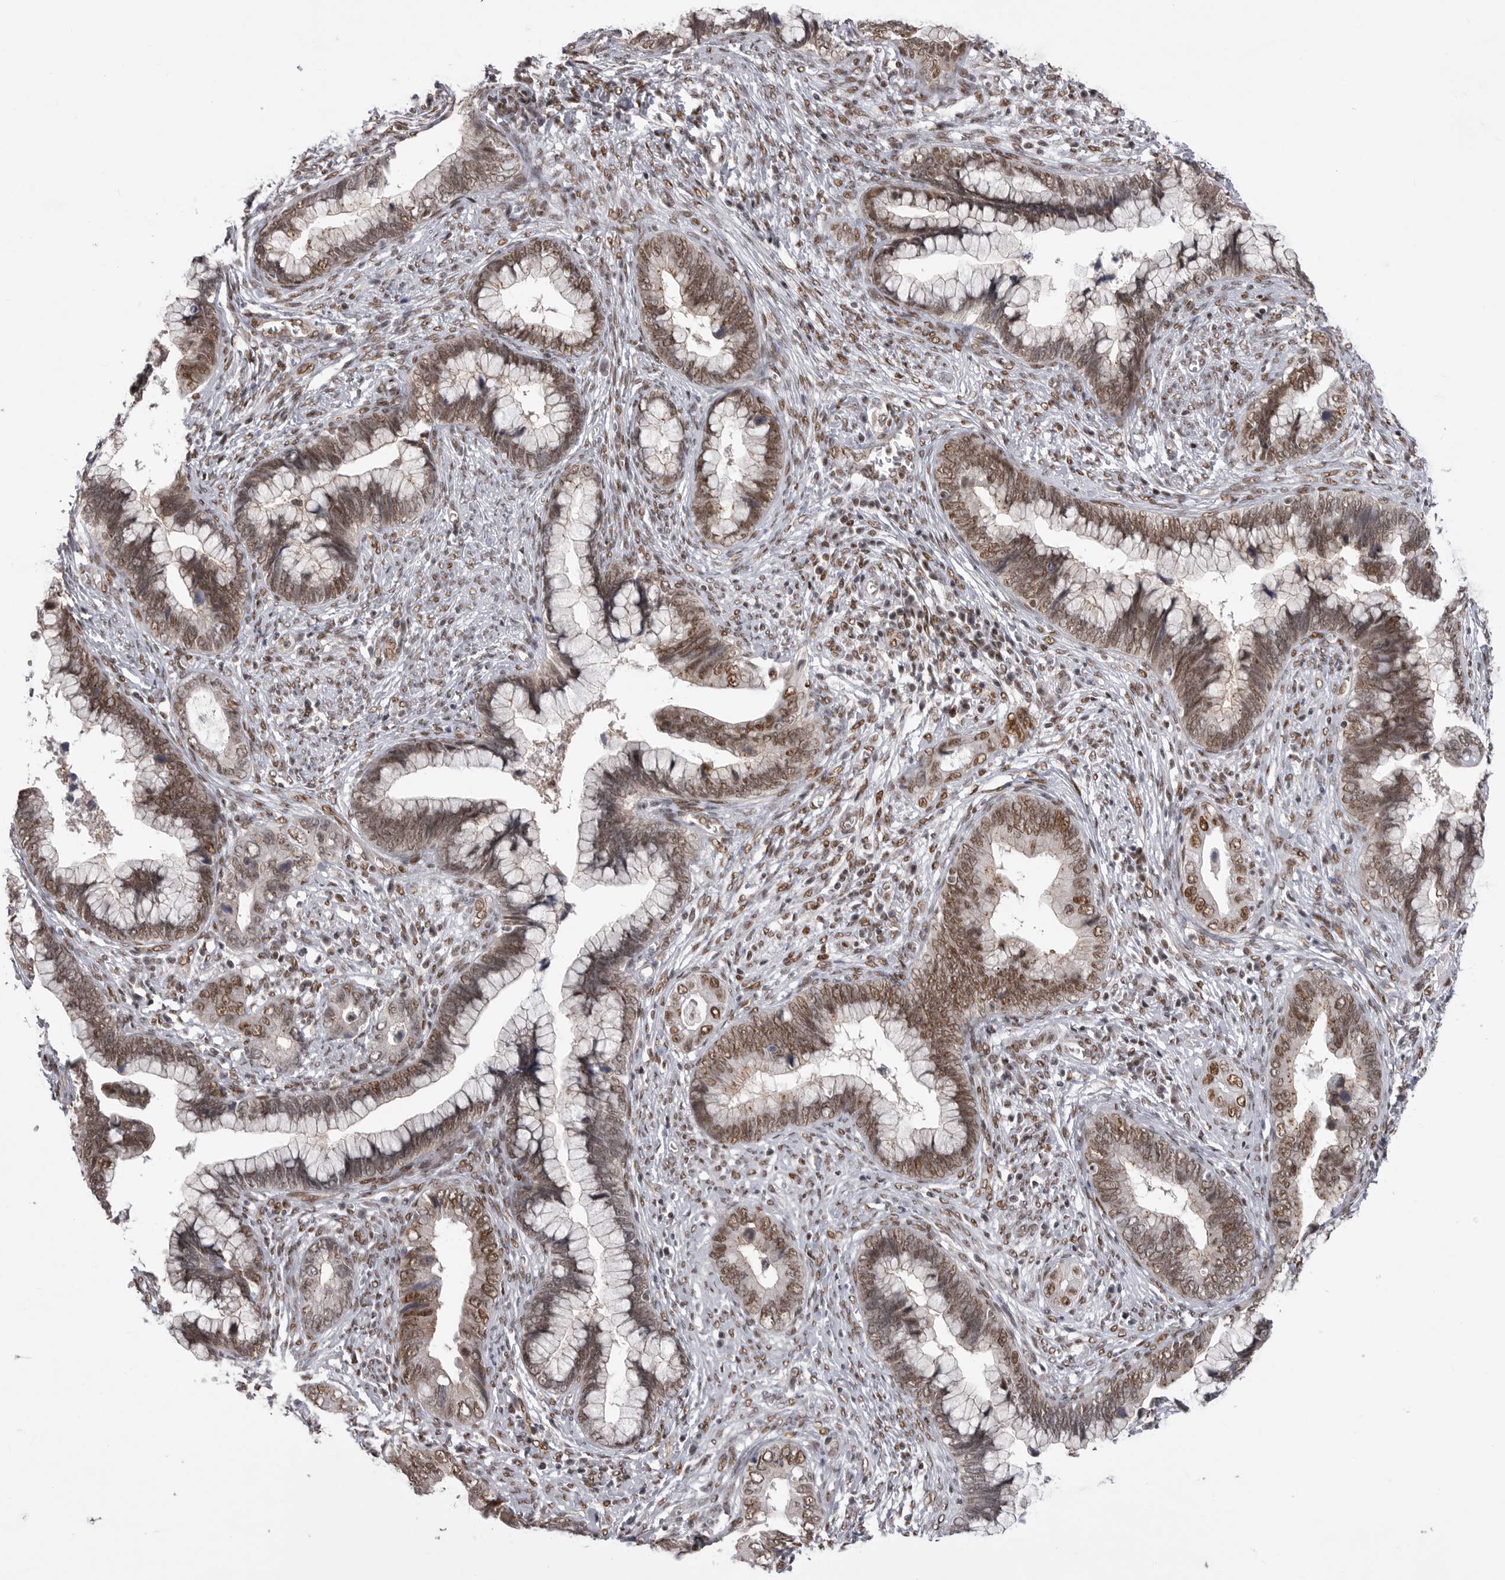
{"staining": {"intensity": "moderate", "quantity": ">75%", "location": "nuclear"}, "tissue": "cervical cancer", "cell_type": "Tumor cells", "image_type": "cancer", "snomed": [{"axis": "morphology", "description": "Adenocarcinoma, NOS"}, {"axis": "topography", "description": "Cervix"}], "caption": "IHC staining of cervical adenocarcinoma, which demonstrates medium levels of moderate nuclear positivity in about >75% of tumor cells indicating moderate nuclear protein expression. The staining was performed using DAB (3,3'-diaminobenzidine) (brown) for protein detection and nuclei were counterstained in hematoxylin (blue).", "gene": "PPP1R8", "patient": {"sex": "female", "age": 44}}